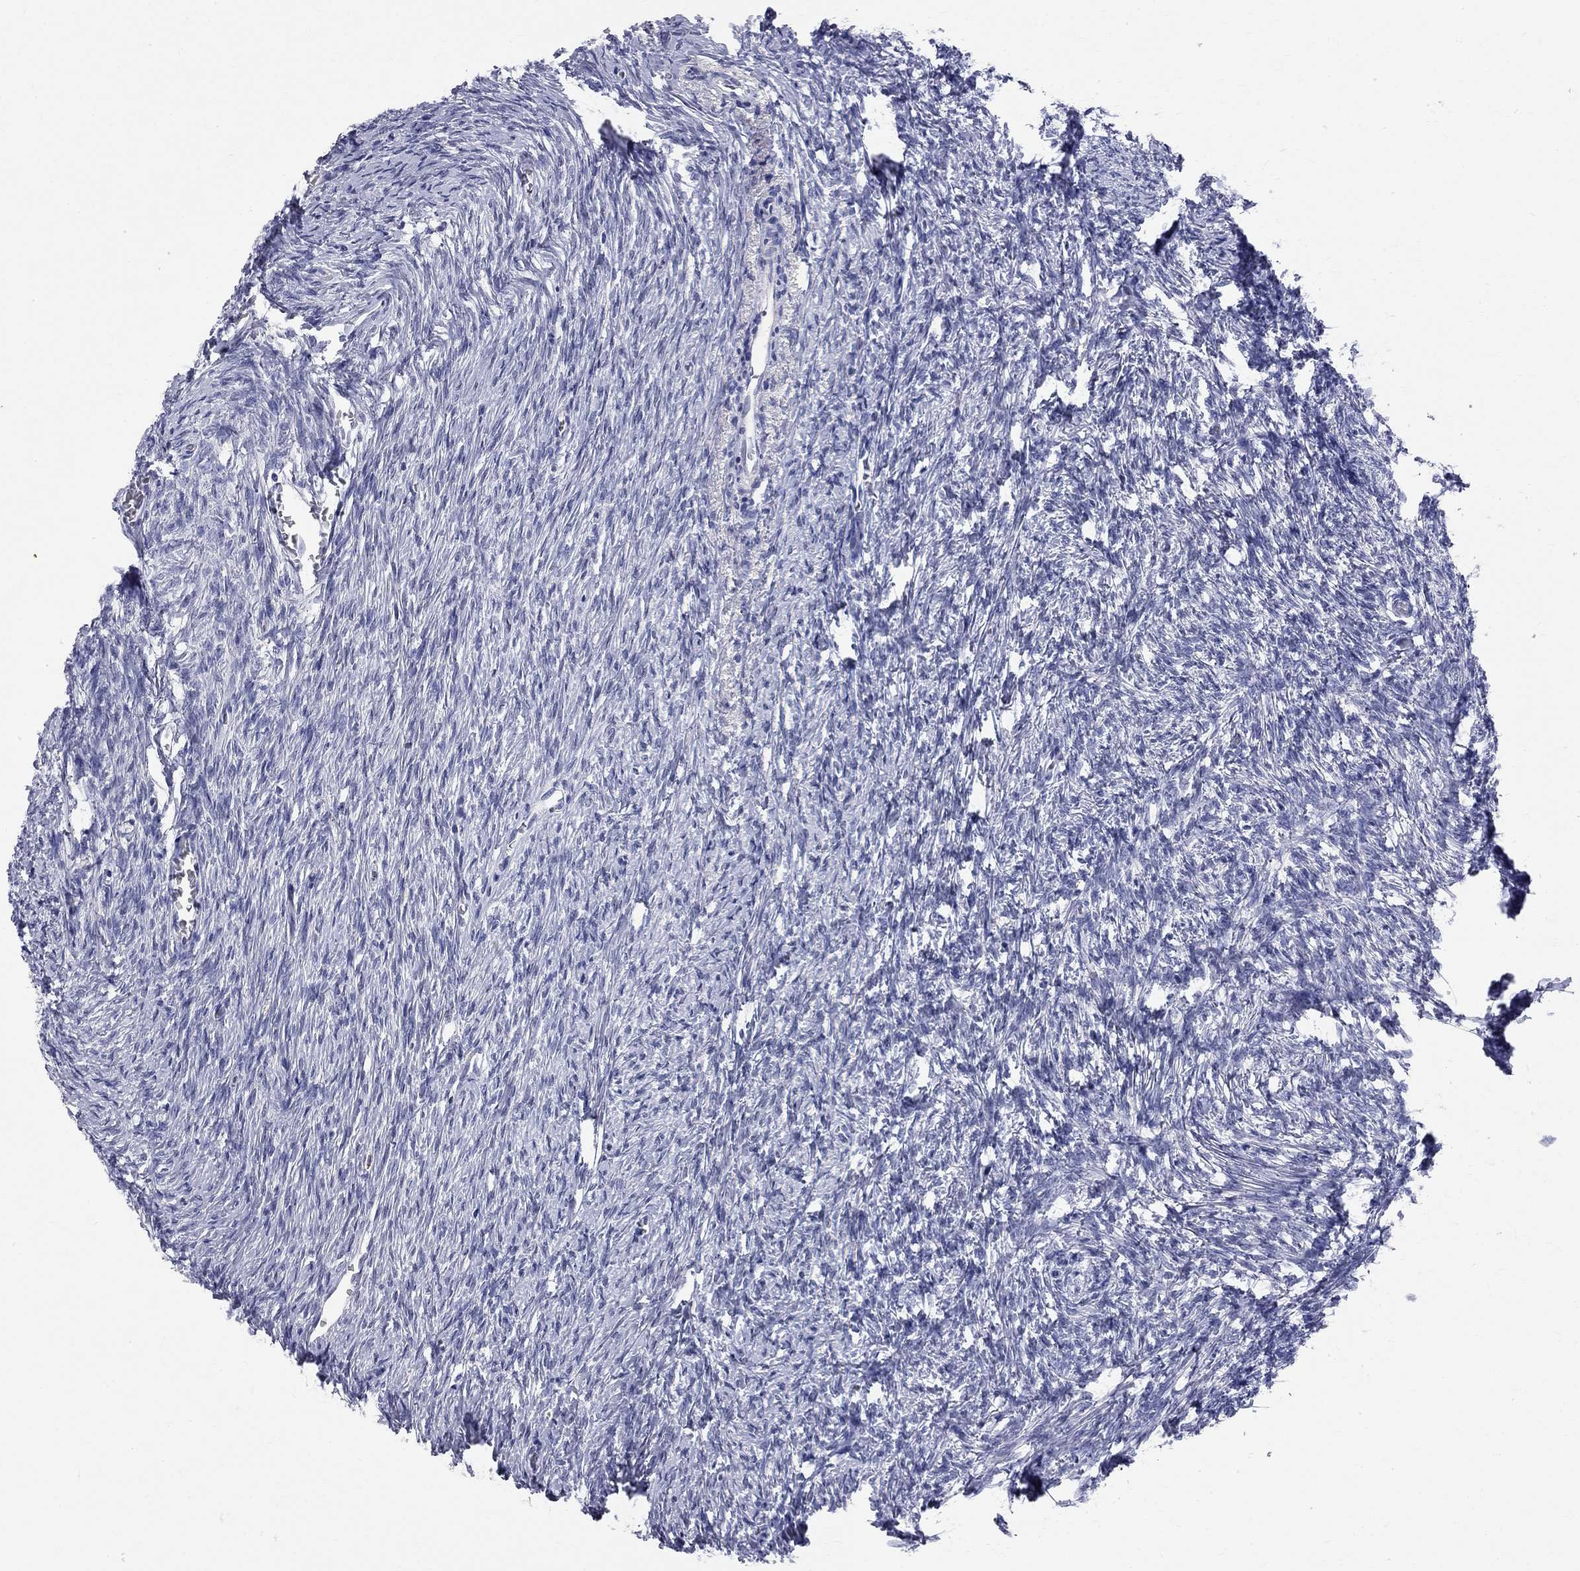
{"staining": {"intensity": "negative", "quantity": "none", "location": "none"}, "tissue": "ovary", "cell_type": "Follicle cells", "image_type": "normal", "snomed": [{"axis": "morphology", "description": "Normal tissue, NOS"}, {"axis": "topography", "description": "Ovary"}], "caption": "Follicle cells are negative for protein expression in benign human ovary. (Stains: DAB IHC with hematoxylin counter stain, Microscopy: brightfield microscopy at high magnification).", "gene": "ACSL1", "patient": {"sex": "female", "age": 39}}